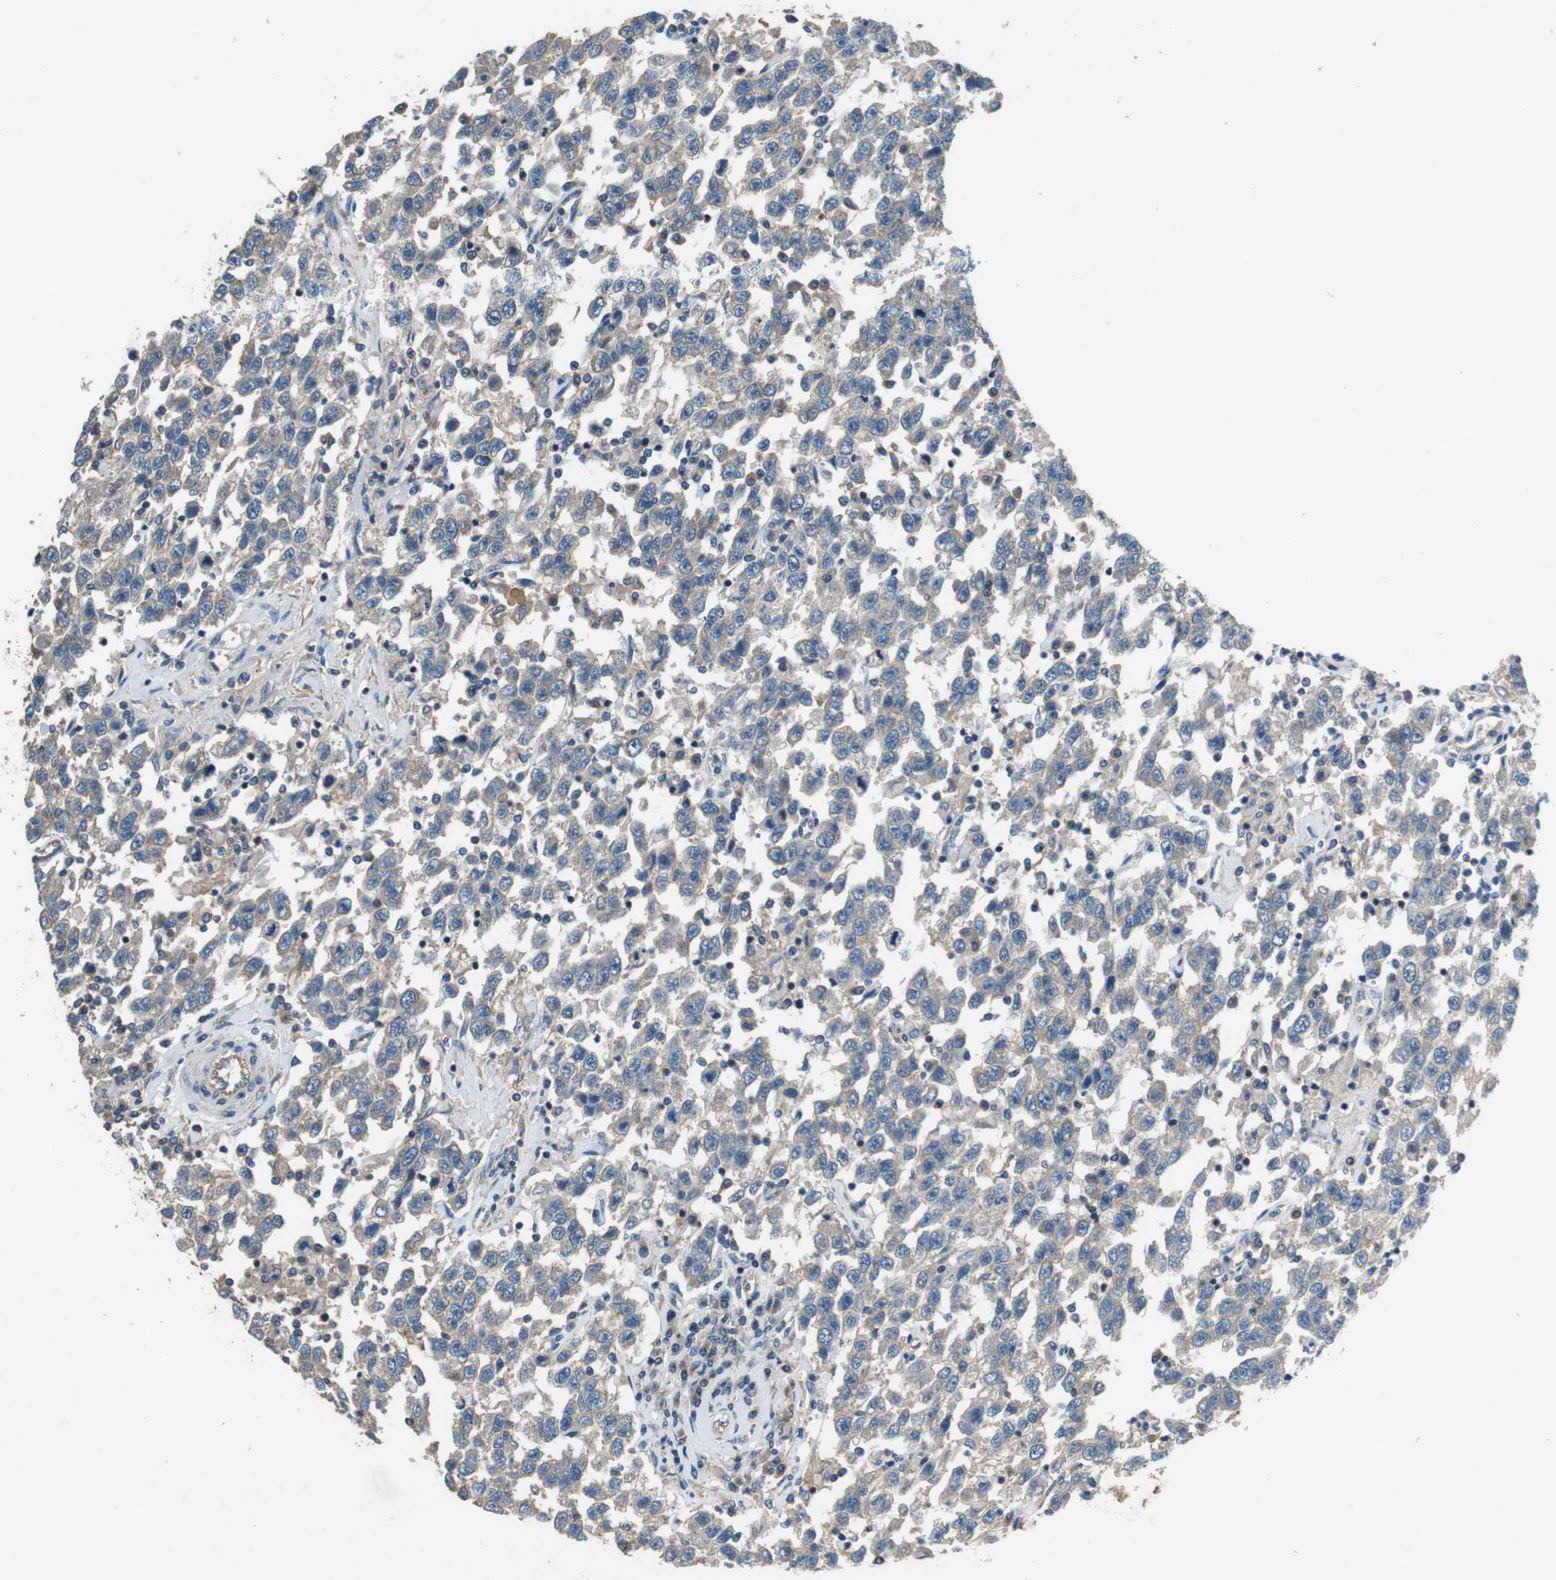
{"staining": {"intensity": "moderate", "quantity": "25%-75%", "location": "cytoplasmic/membranous"}, "tissue": "testis cancer", "cell_type": "Tumor cells", "image_type": "cancer", "snomed": [{"axis": "morphology", "description": "Seminoma, NOS"}, {"axis": "topography", "description": "Testis"}], "caption": "Testis cancer was stained to show a protein in brown. There is medium levels of moderate cytoplasmic/membranous staining in approximately 25%-75% of tumor cells. (IHC, brightfield microscopy, high magnification).", "gene": "DENND4C", "patient": {"sex": "male", "age": 41}}